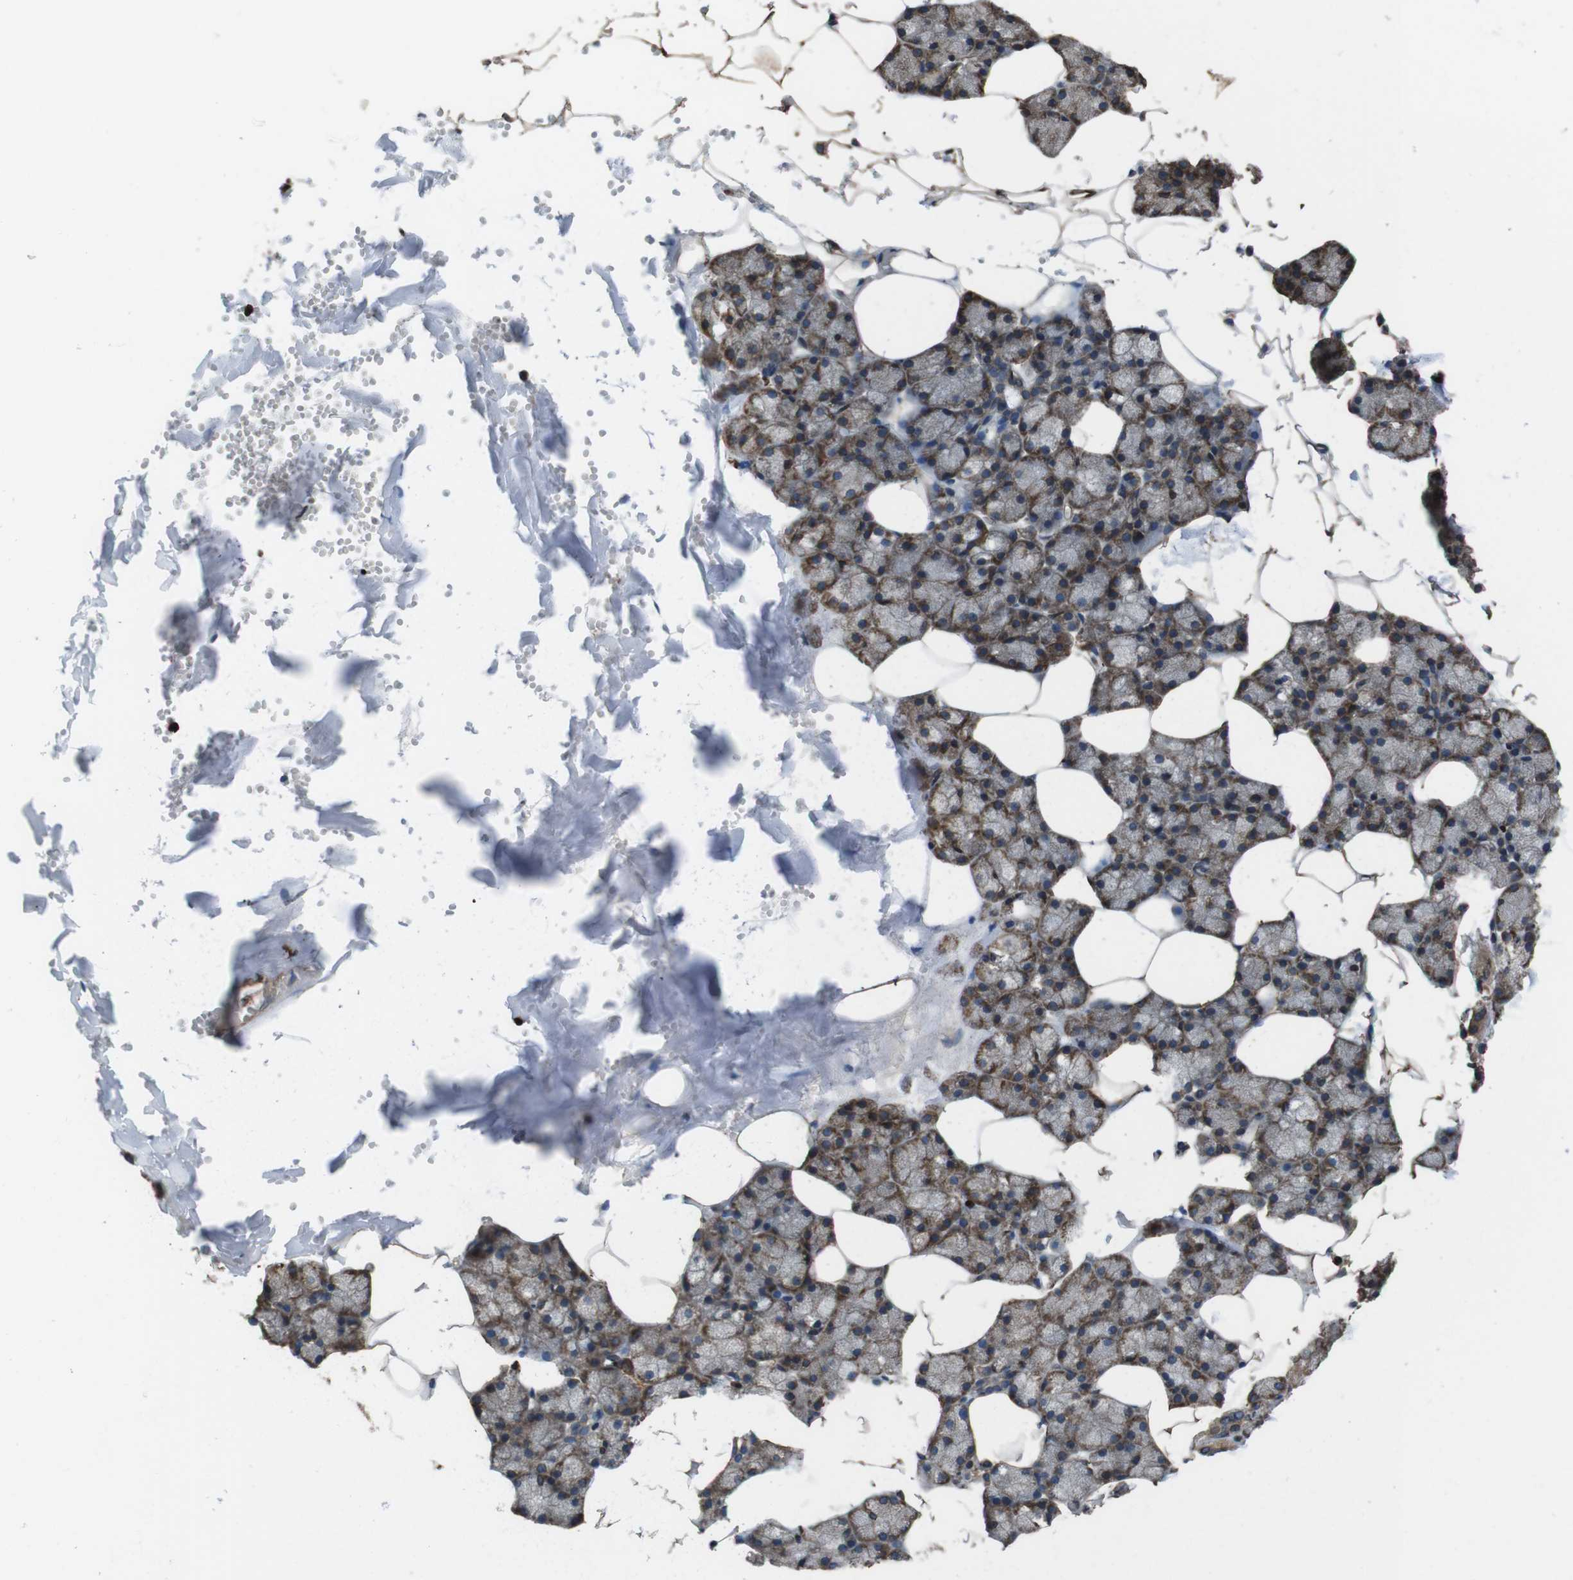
{"staining": {"intensity": "moderate", "quantity": ">75%", "location": "cytoplasmic/membranous"}, "tissue": "salivary gland", "cell_type": "Glandular cells", "image_type": "normal", "snomed": [{"axis": "morphology", "description": "Normal tissue, NOS"}, {"axis": "topography", "description": "Salivary gland"}], "caption": "Unremarkable salivary gland was stained to show a protein in brown. There is medium levels of moderate cytoplasmic/membranous expression in approximately >75% of glandular cells. Nuclei are stained in blue.", "gene": "APMAP", "patient": {"sex": "male", "age": 62}}